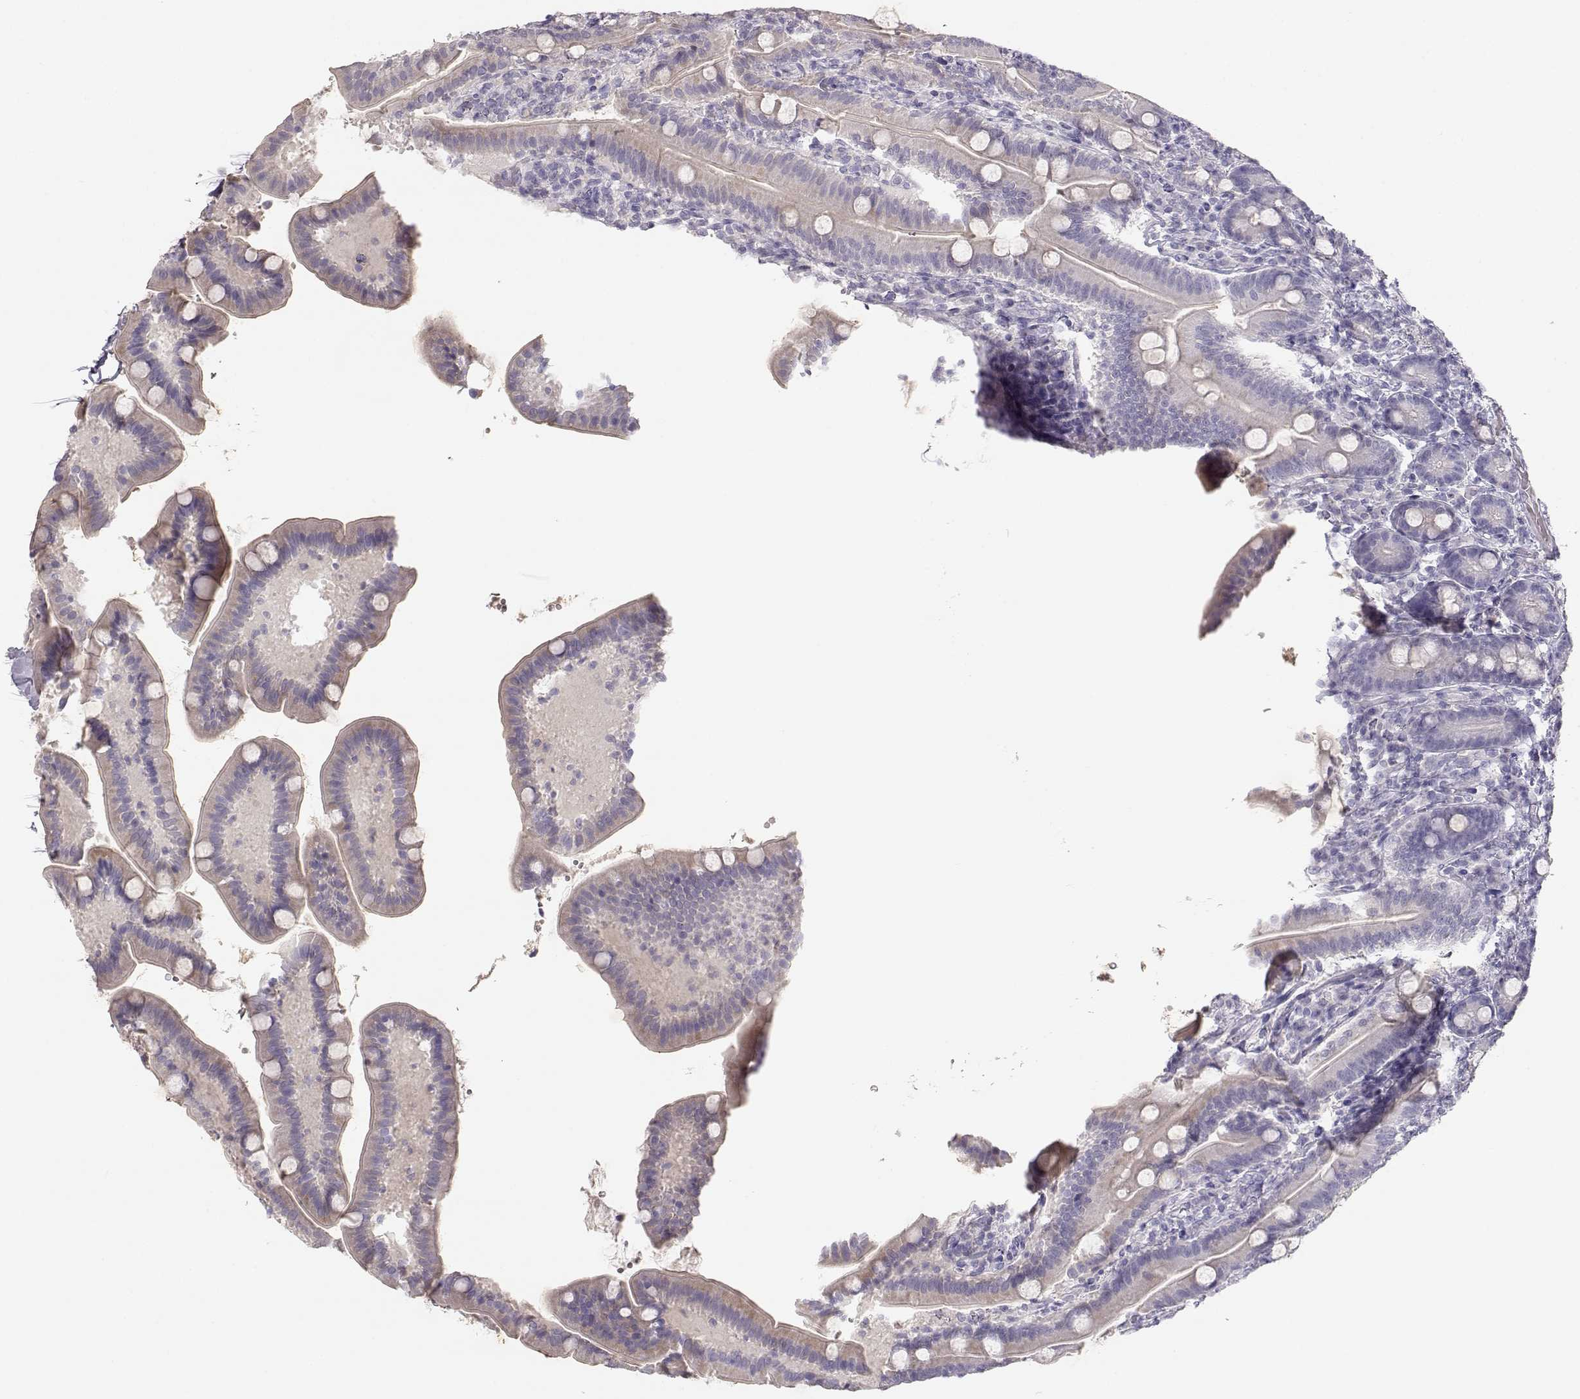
{"staining": {"intensity": "weak", "quantity": "<25%", "location": "cytoplasmic/membranous"}, "tissue": "small intestine", "cell_type": "Glandular cells", "image_type": "normal", "snomed": [{"axis": "morphology", "description": "Normal tissue, NOS"}, {"axis": "topography", "description": "Small intestine"}], "caption": "DAB immunohistochemical staining of normal human small intestine shows no significant positivity in glandular cells. (Brightfield microscopy of DAB IHC at high magnification).", "gene": "LEPR", "patient": {"sex": "male", "age": 66}}